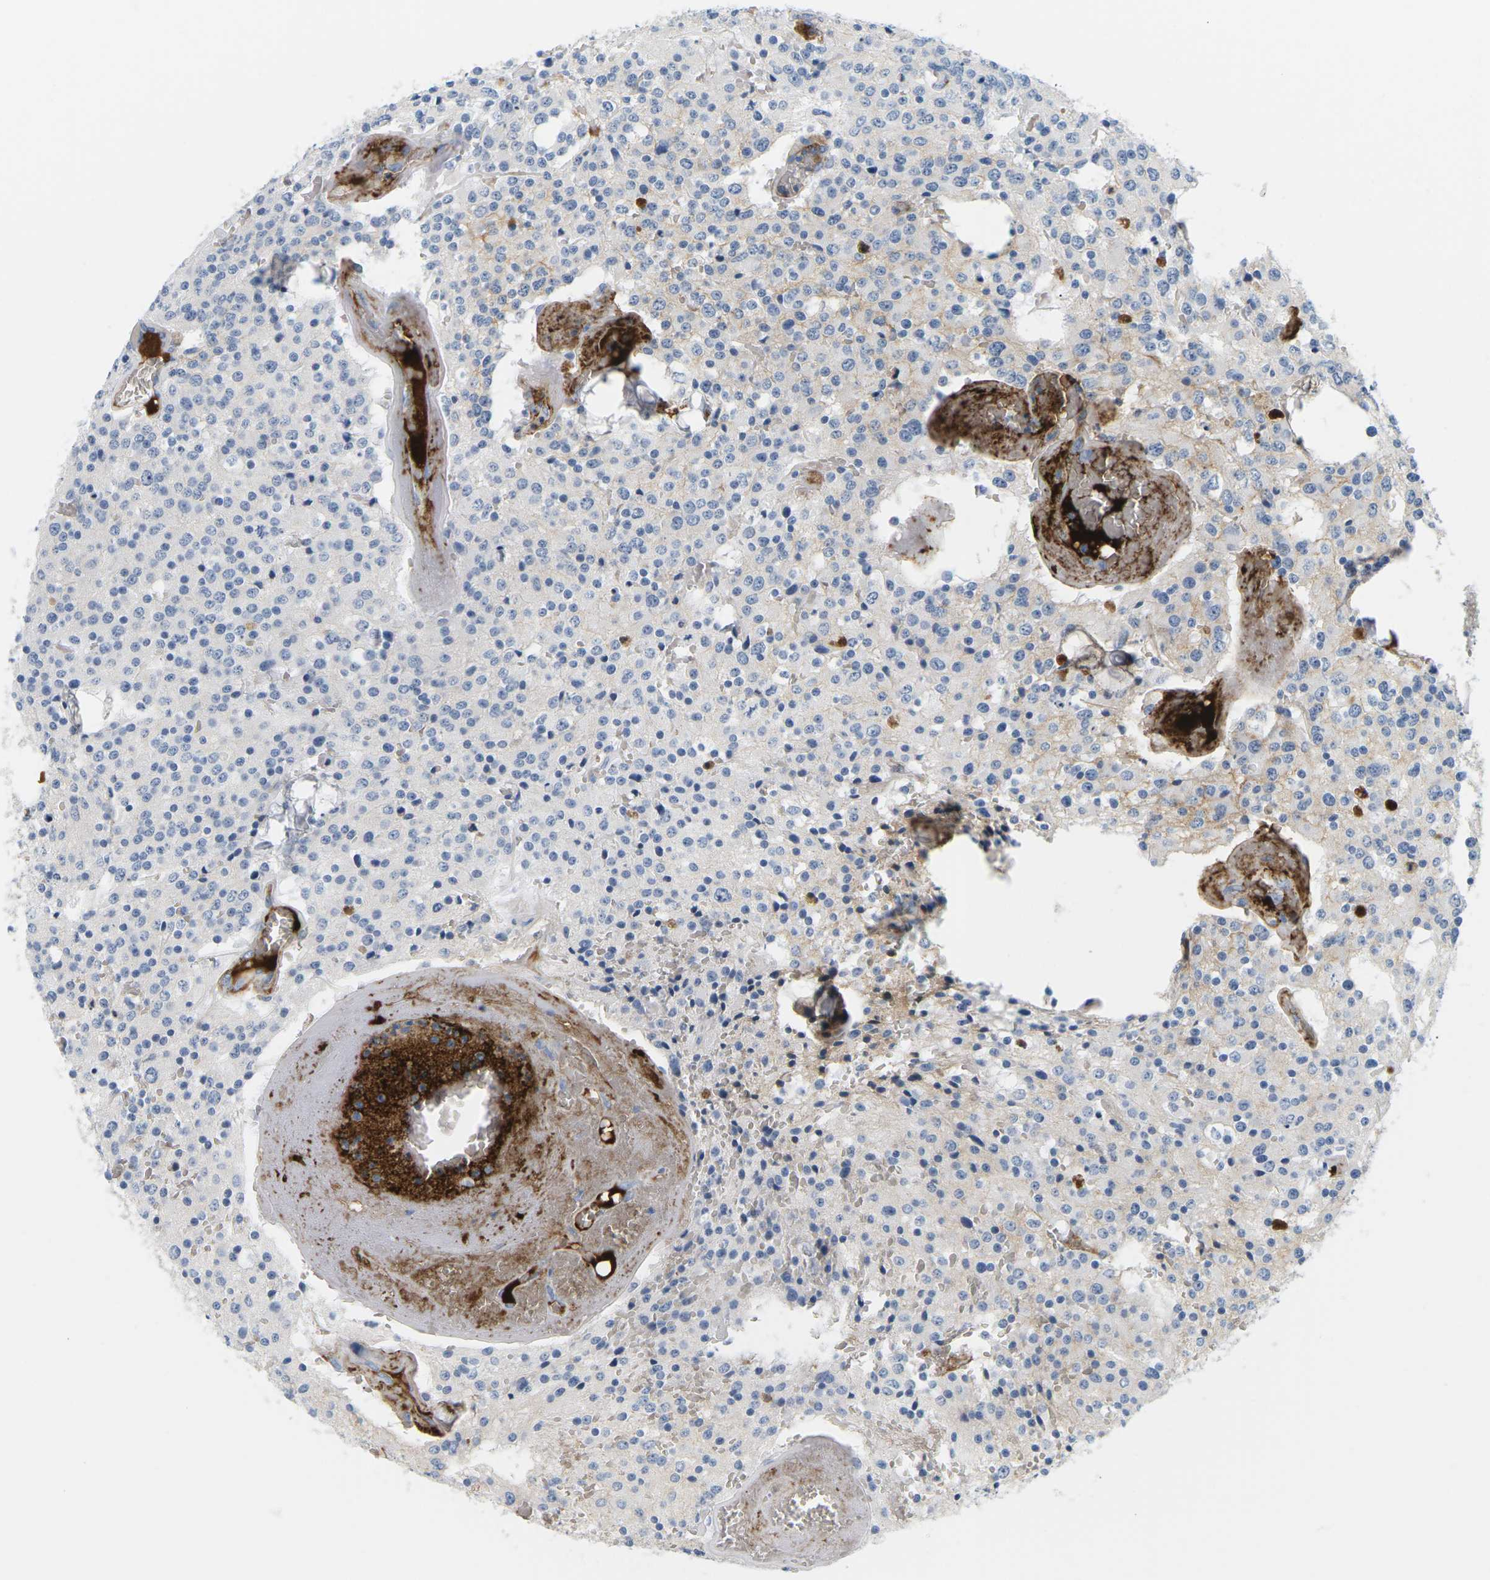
{"staining": {"intensity": "weak", "quantity": ">75%", "location": "cytoplasmic/membranous"}, "tissue": "glioma", "cell_type": "Tumor cells", "image_type": "cancer", "snomed": [{"axis": "morphology", "description": "Glioma, malignant, Low grade"}, {"axis": "topography", "description": "Brain"}], "caption": "This micrograph shows immunohistochemistry (IHC) staining of human glioma, with low weak cytoplasmic/membranous positivity in approximately >75% of tumor cells.", "gene": "APOB", "patient": {"sex": "male", "age": 58}}